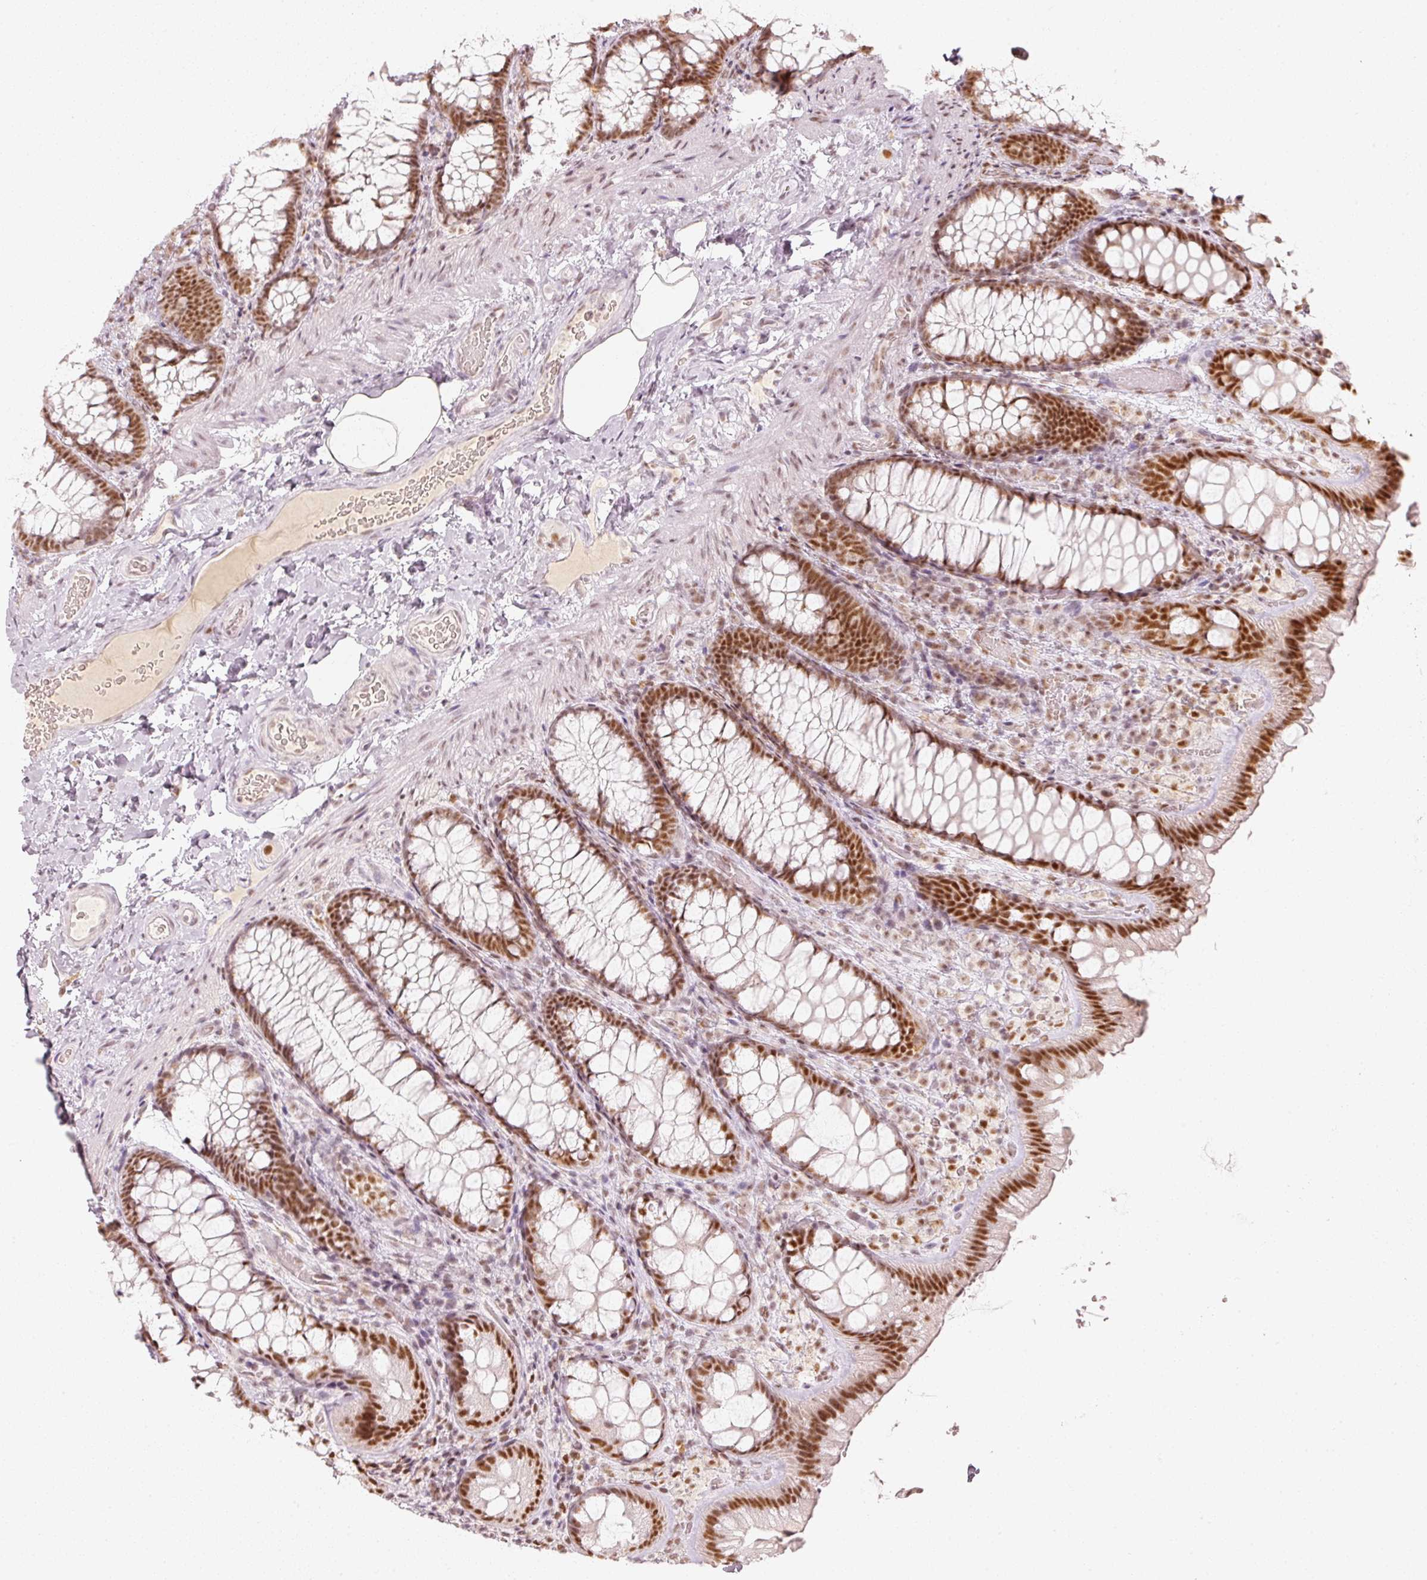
{"staining": {"intensity": "weak", "quantity": ">75%", "location": "nuclear"}, "tissue": "colon", "cell_type": "Endothelial cells", "image_type": "normal", "snomed": [{"axis": "morphology", "description": "Normal tissue, NOS"}, {"axis": "topography", "description": "Colon"}], "caption": "Brown immunohistochemical staining in benign colon displays weak nuclear staining in approximately >75% of endothelial cells.", "gene": "PPP1R10", "patient": {"sex": "male", "age": 46}}